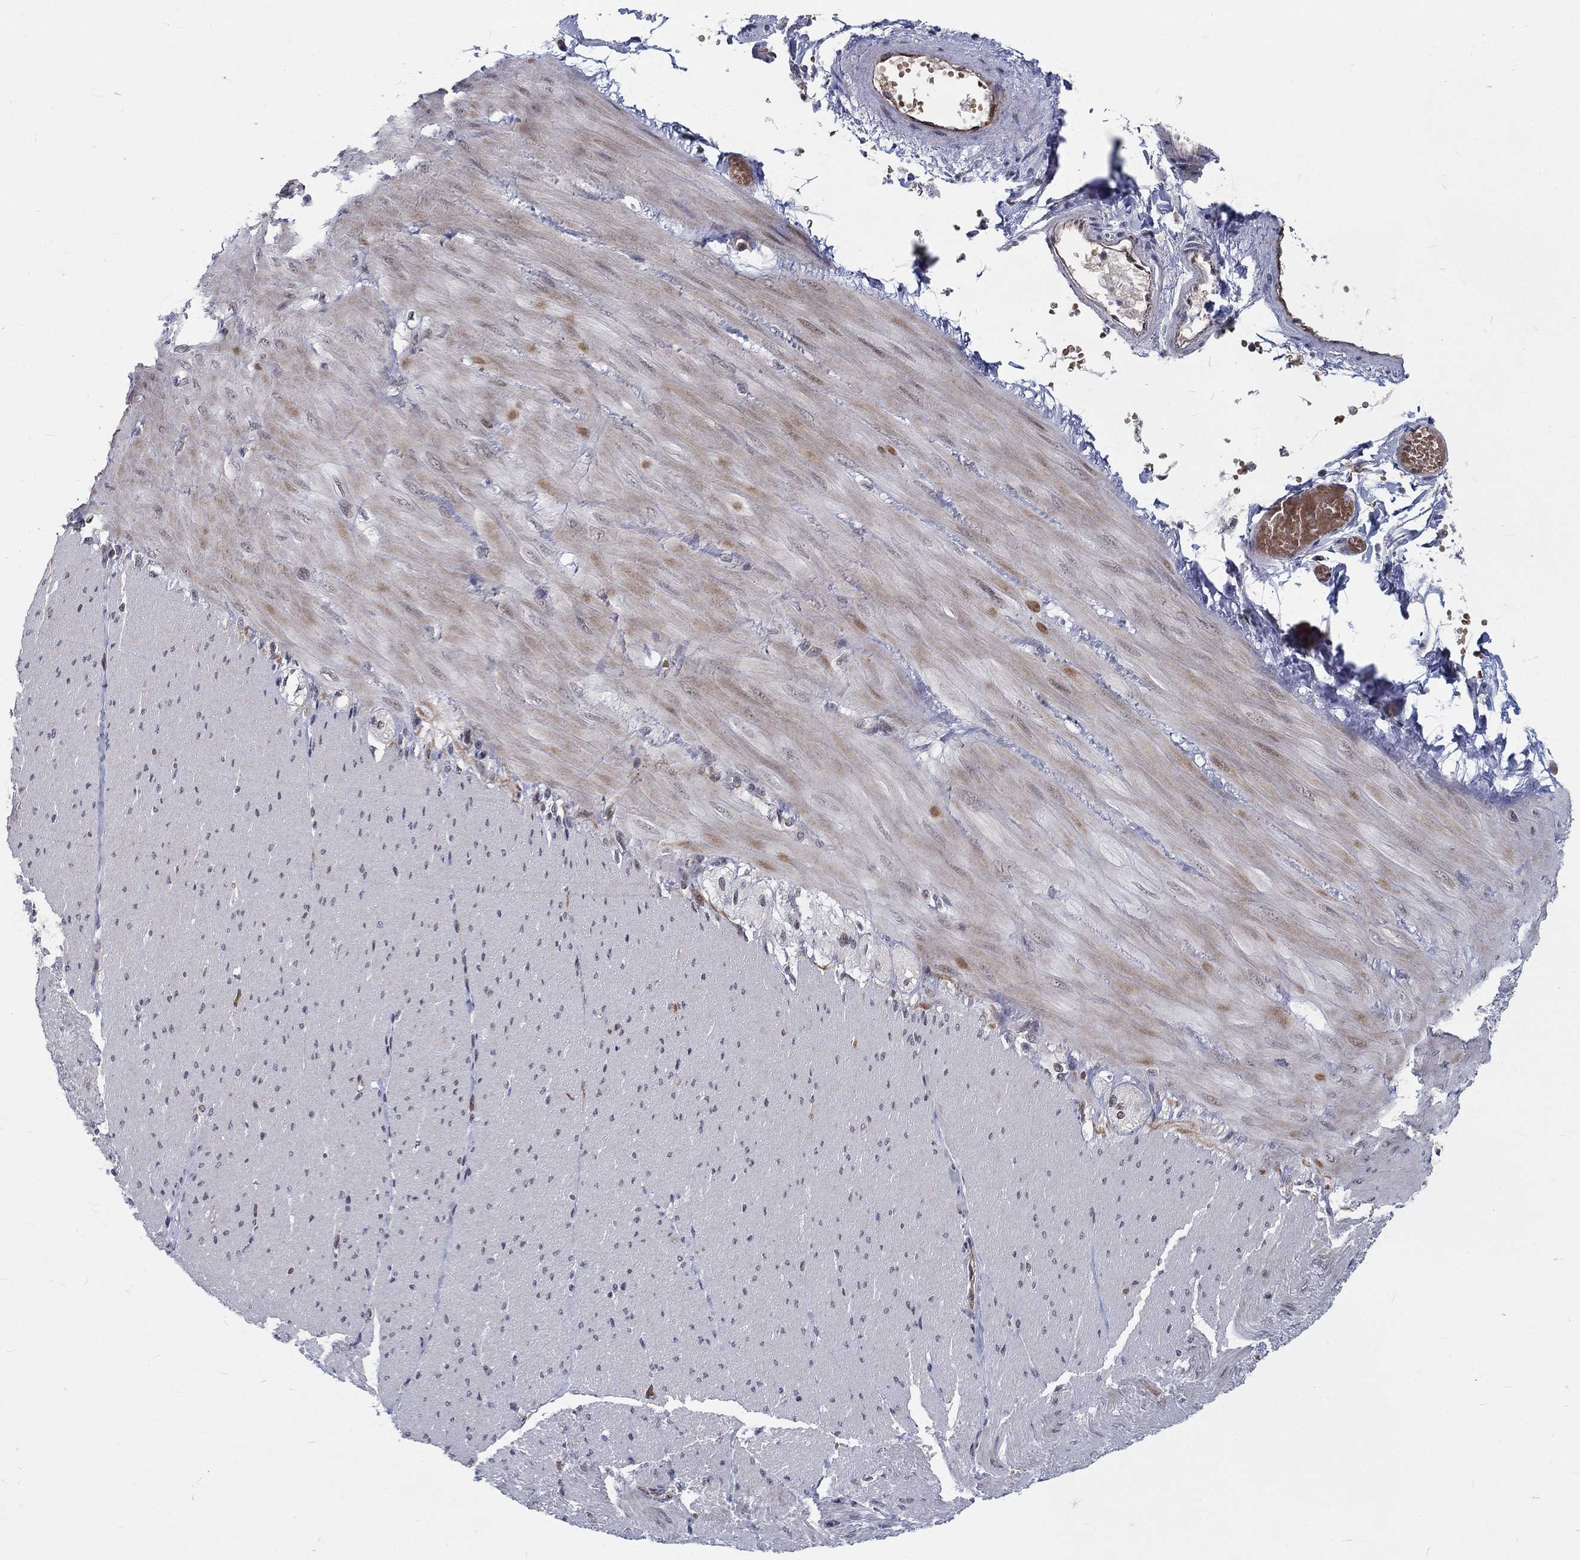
{"staining": {"intensity": "negative", "quantity": "none", "location": "none"}, "tissue": "soft tissue", "cell_type": "Fibroblasts", "image_type": "normal", "snomed": [{"axis": "morphology", "description": "Normal tissue, NOS"}, {"axis": "topography", "description": "Smooth muscle"}, {"axis": "topography", "description": "Duodenum"}, {"axis": "topography", "description": "Peripheral nerve tissue"}], "caption": "Immunohistochemical staining of benign human soft tissue shows no significant positivity in fibroblasts.", "gene": "ZBED1", "patient": {"sex": "female", "age": 61}}